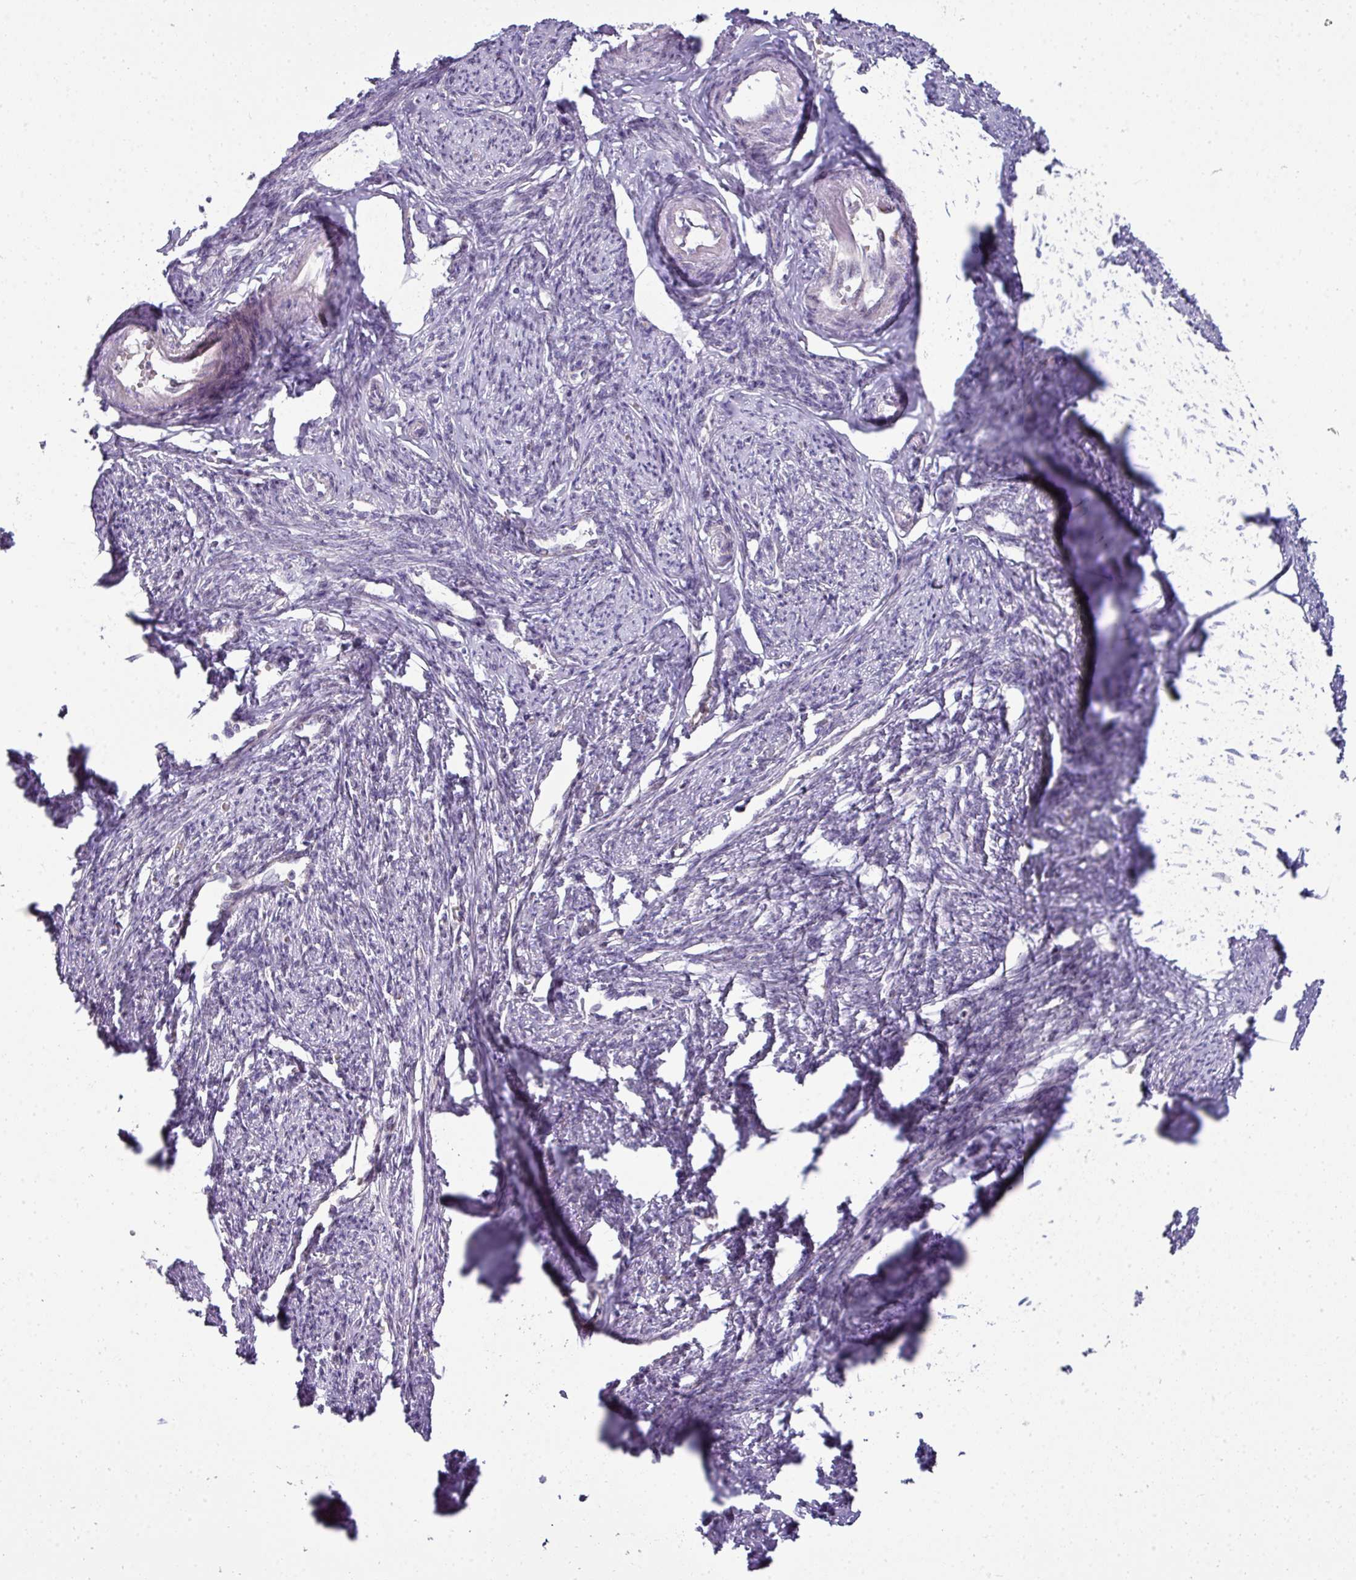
{"staining": {"intensity": "moderate", "quantity": "<25%", "location": "cytoplasmic/membranous"}, "tissue": "smooth muscle", "cell_type": "Smooth muscle cells", "image_type": "normal", "snomed": [{"axis": "morphology", "description": "Normal tissue, NOS"}, {"axis": "topography", "description": "Smooth muscle"}, {"axis": "topography", "description": "Uterus"}], "caption": "Smooth muscle stained for a protein exhibits moderate cytoplasmic/membranous positivity in smooth muscle cells. (DAB (3,3'-diaminobenzidine) = brown stain, brightfield microscopy at high magnification).", "gene": "STAT5A", "patient": {"sex": "female", "age": 59}}